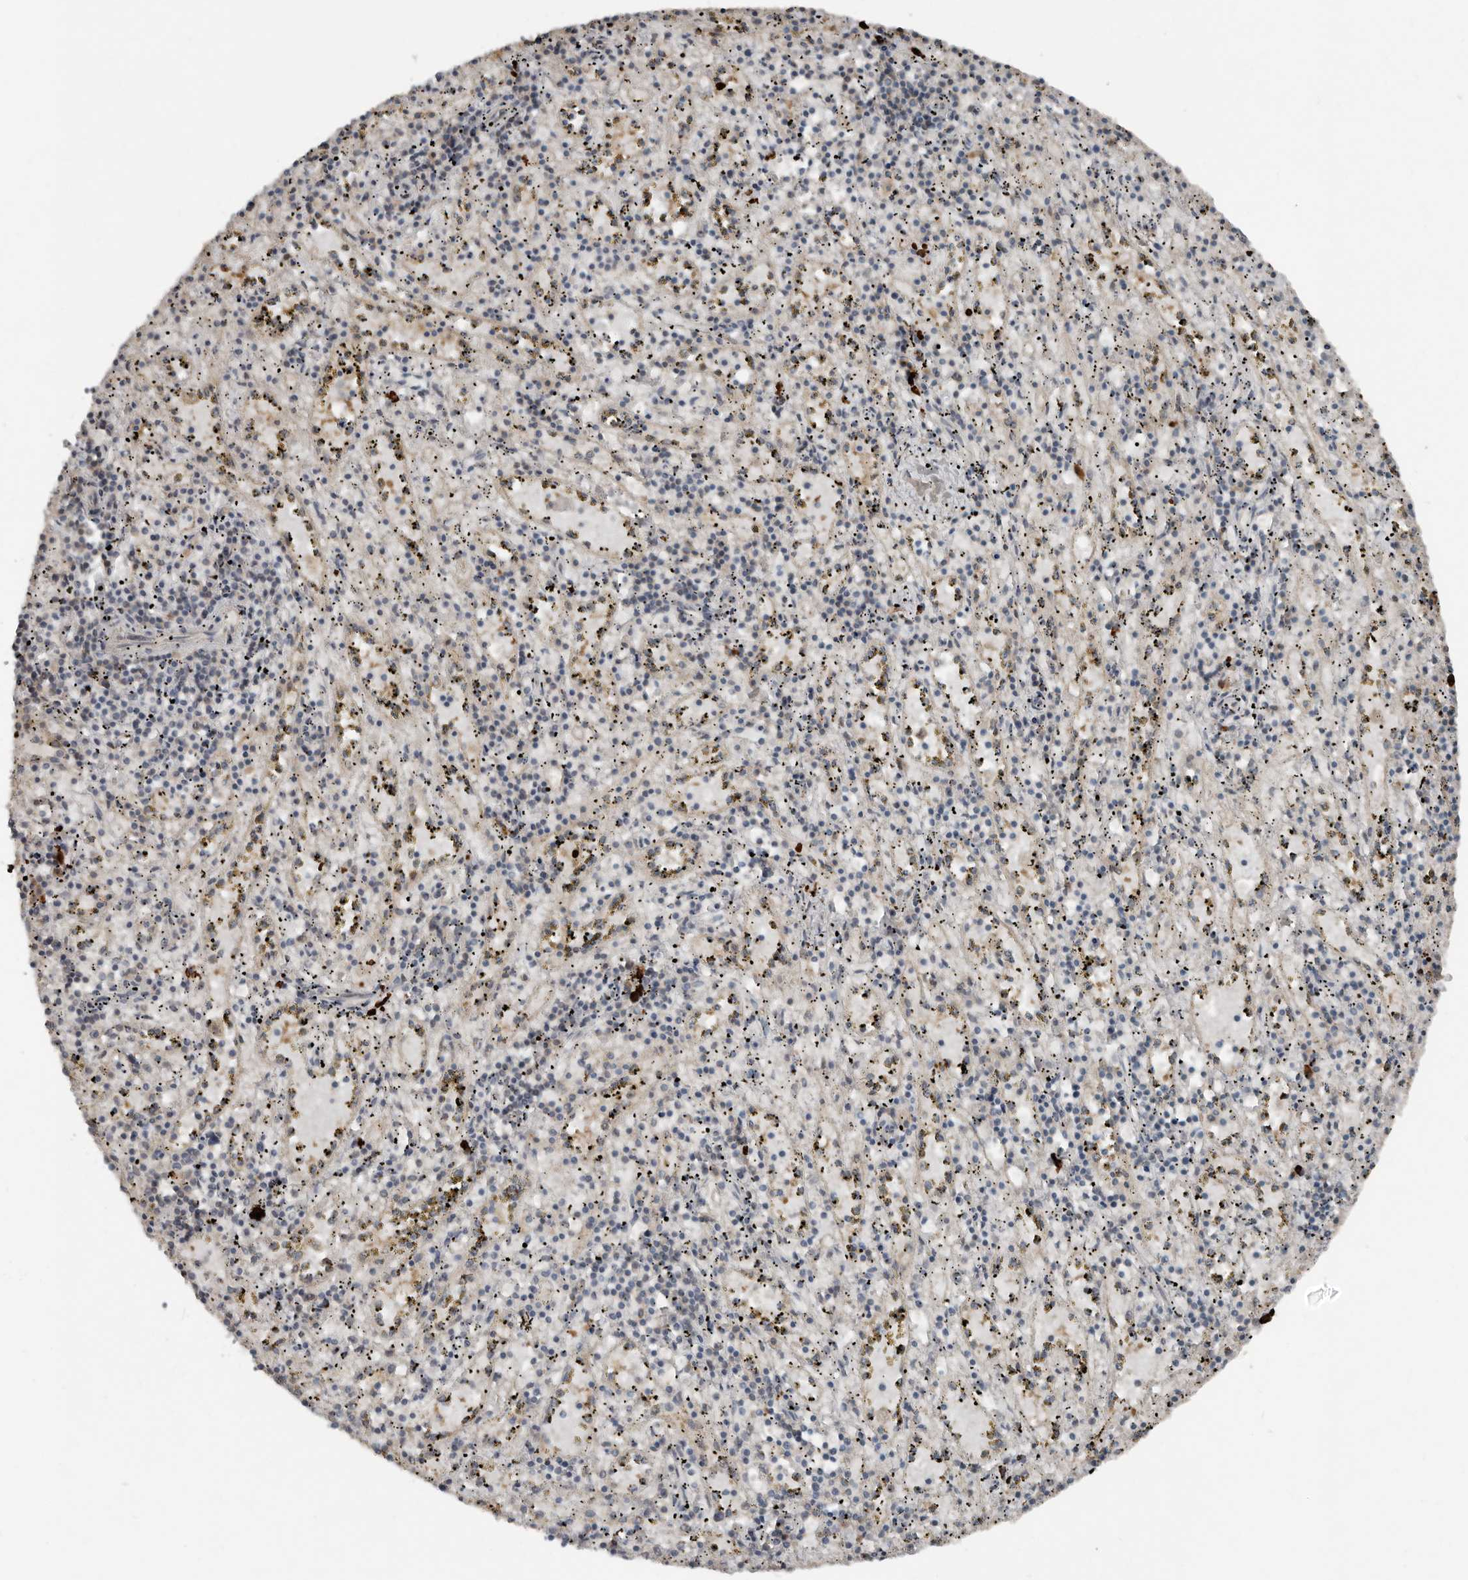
{"staining": {"intensity": "strong", "quantity": "<25%", "location": "cytoplasmic/membranous"}, "tissue": "spleen", "cell_type": "Cells in red pulp", "image_type": "normal", "snomed": [{"axis": "morphology", "description": "Normal tissue, NOS"}, {"axis": "topography", "description": "Spleen"}], "caption": "Cells in red pulp show medium levels of strong cytoplasmic/membranous expression in about <25% of cells in unremarkable human spleen.", "gene": "TEAD3", "patient": {"sex": "male", "age": 11}}